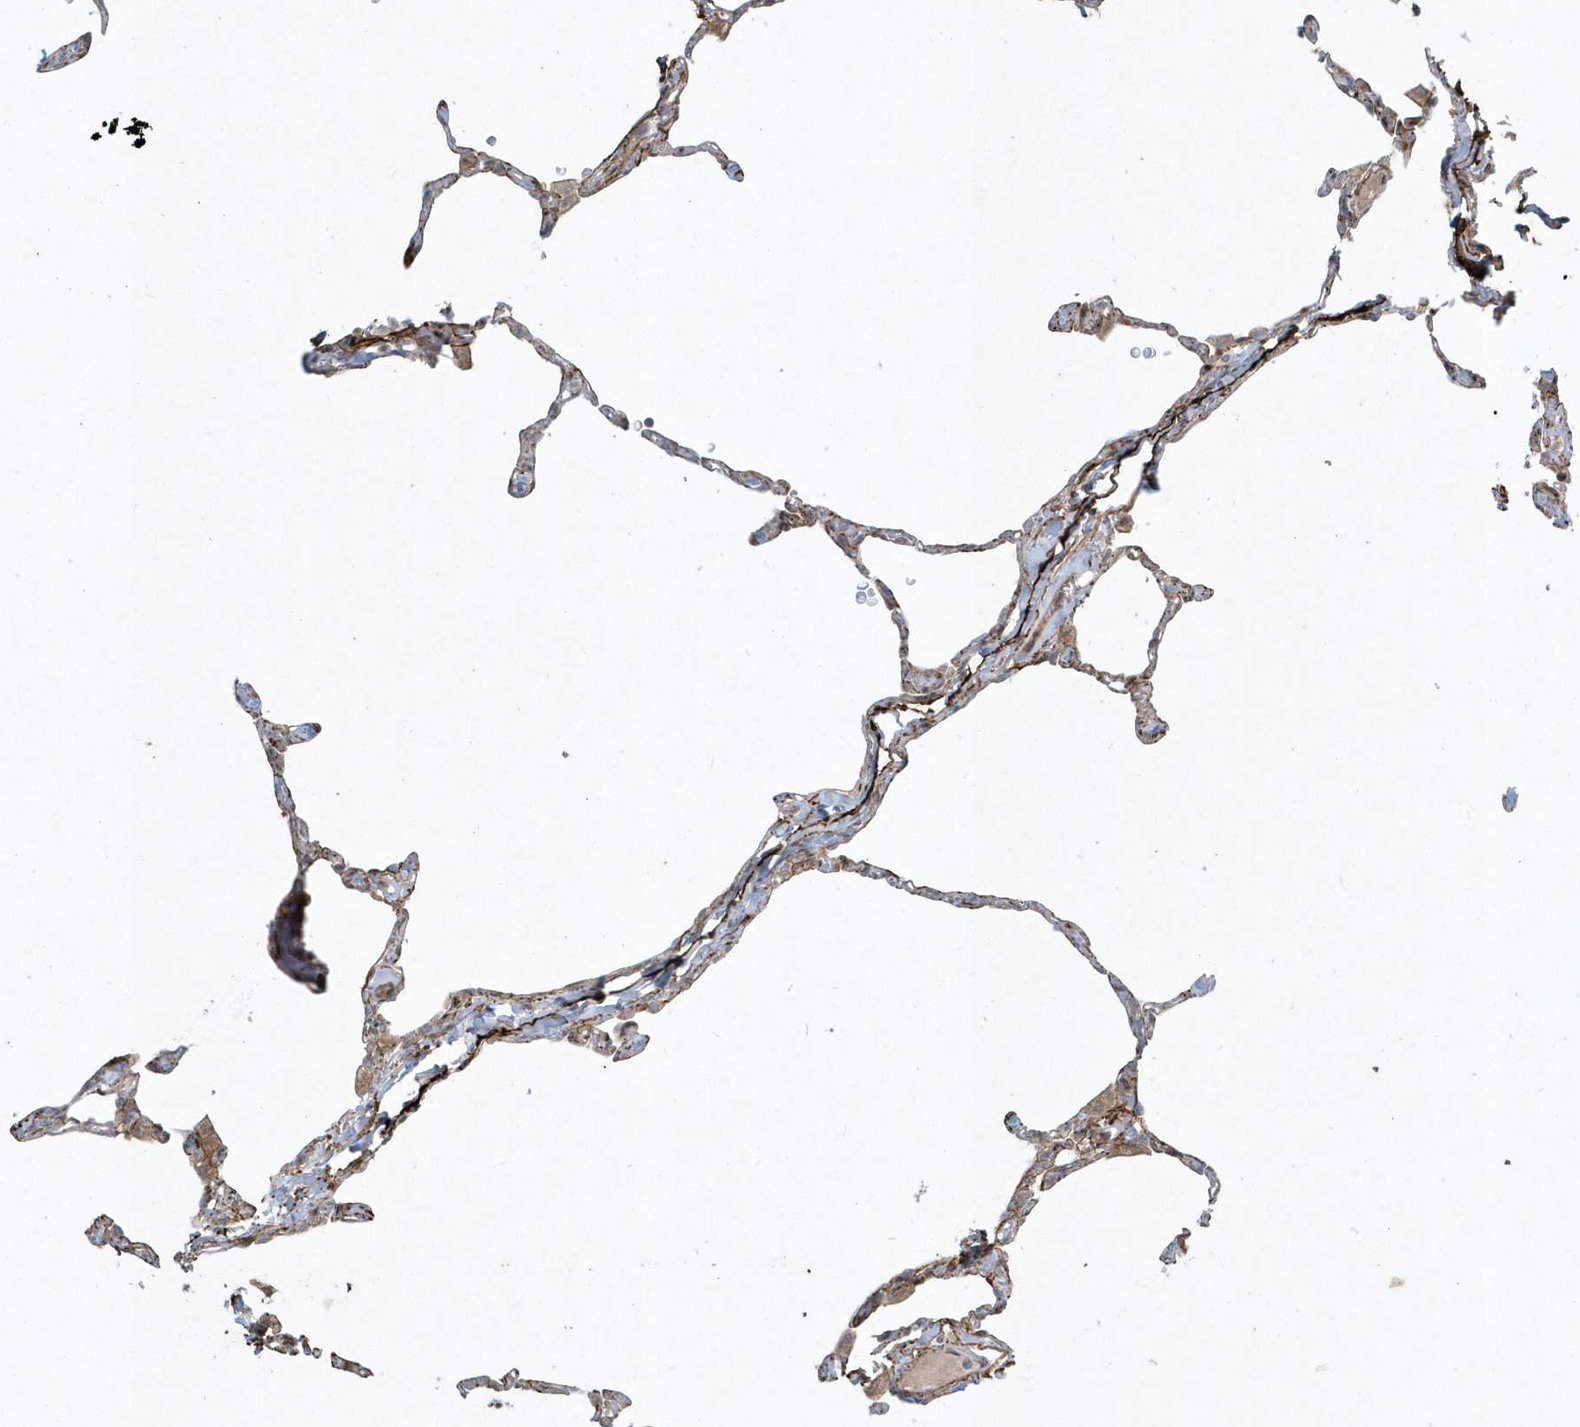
{"staining": {"intensity": "moderate", "quantity": "<25%", "location": "cytoplasmic/membranous"}, "tissue": "lung", "cell_type": "Alveolar cells", "image_type": "normal", "snomed": [{"axis": "morphology", "description": "Normal tissue, NOS"}, {"axis": "topography", "description": "Lung"}], "caption": "Protein positivity by IHC exhibits moderate cytoplasmic/membranous positivity in about <25% of alveolar cells in normal lung.", "gene": "MASP2", "patient": {"sex": "male", "age": 65}}